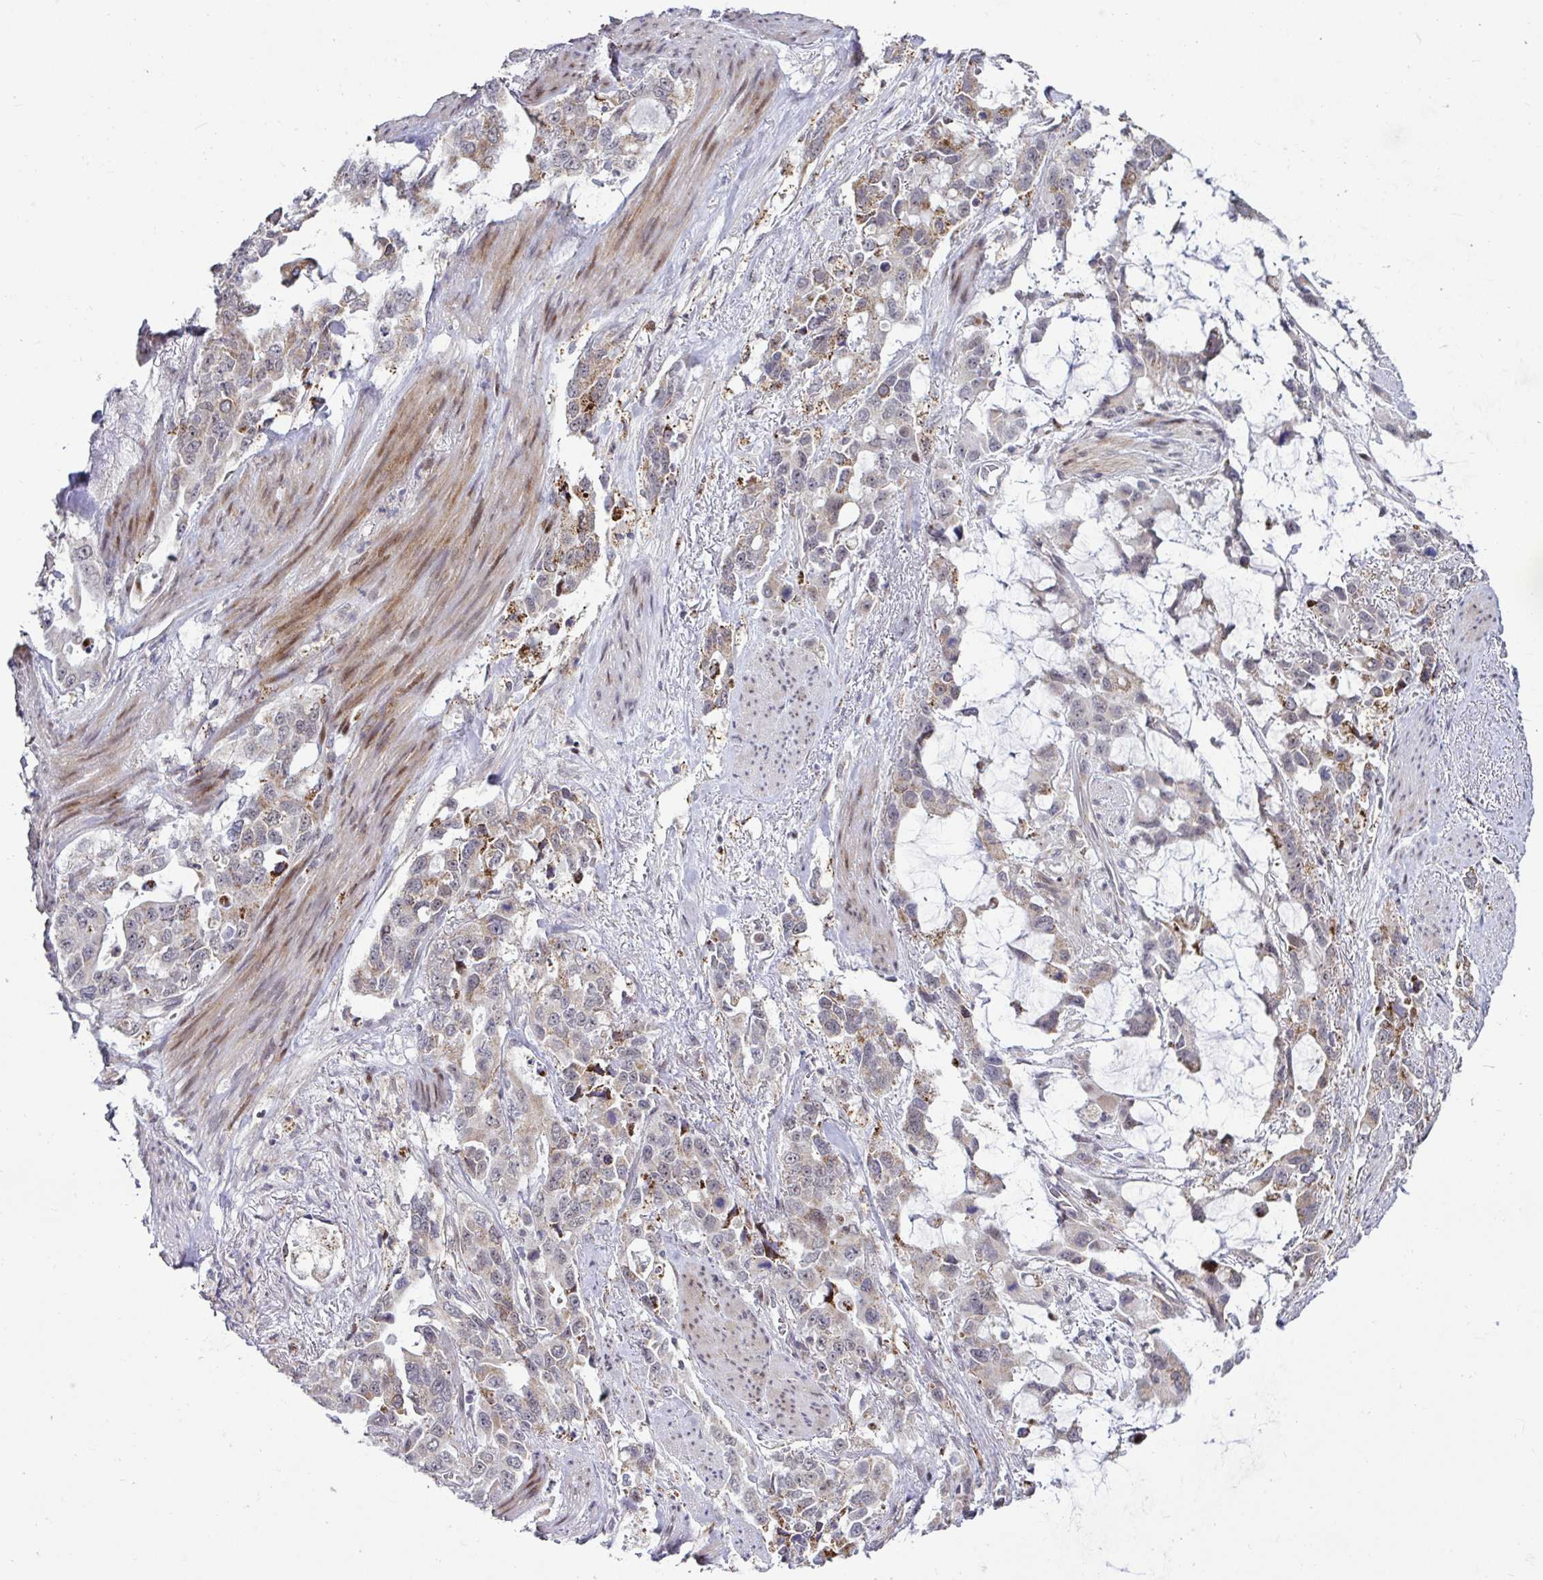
{"staining": {"intensity": "moderate", "quantity": "25%-75%", "location": "cytoplasmic/membranous"}, "tissue": "stomach cancer", "cell_type": "Tumor cells", "image_type": "cancer", "snomed": [{"axis": "morphology", "description": "Adenocarcinoma, NOS"}, {"axis": "topography", "description": "Stomach, upper"}], "caption": "Adenocarcinoma (stomach) stained with DAB (3,3'-diaminobenzidine) IHC reveals medium levels of moderate cytoplasmic/membranous positivity in approximately 25%-75% of tumor cells.", "gene": "DZIP1", "patient": {"sex": "male", "age": 85}}